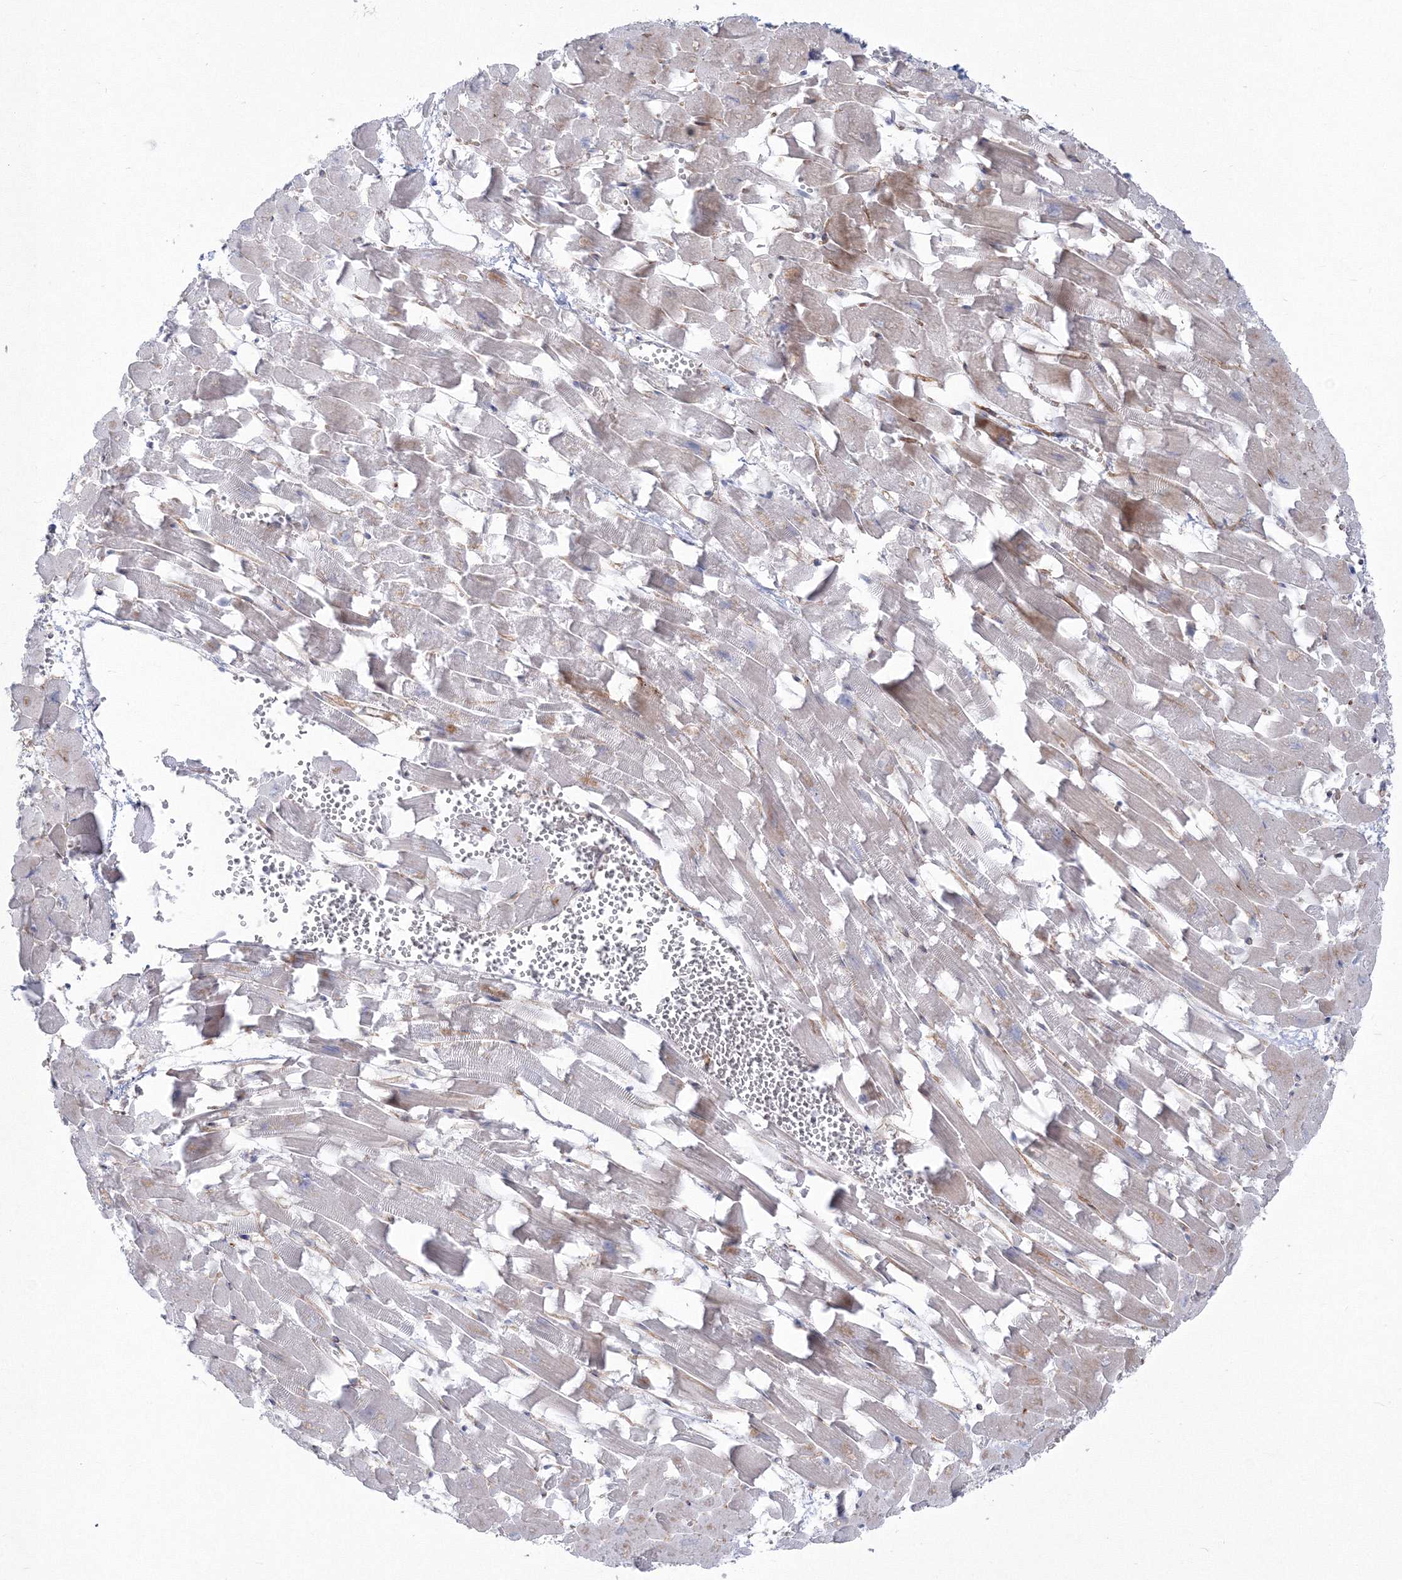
{"staining": {"intensity": "negative", "quantity": "none", "location": "none"}, "tissue": "heart muscle", "cell_type": "Cardiomyocytes", "image_type": "normal", "snomed": [{"axis": "morphology", "description": "Normal tissue, NOS"}, {"axis": "topography", "description": "Heart"}], "caption": "Histopathology image shows no protein positivity in cardiomyocytes of benign heart muscle.", "gene": "HYAL2", "patient": {"sex": "female", "age": 64}}